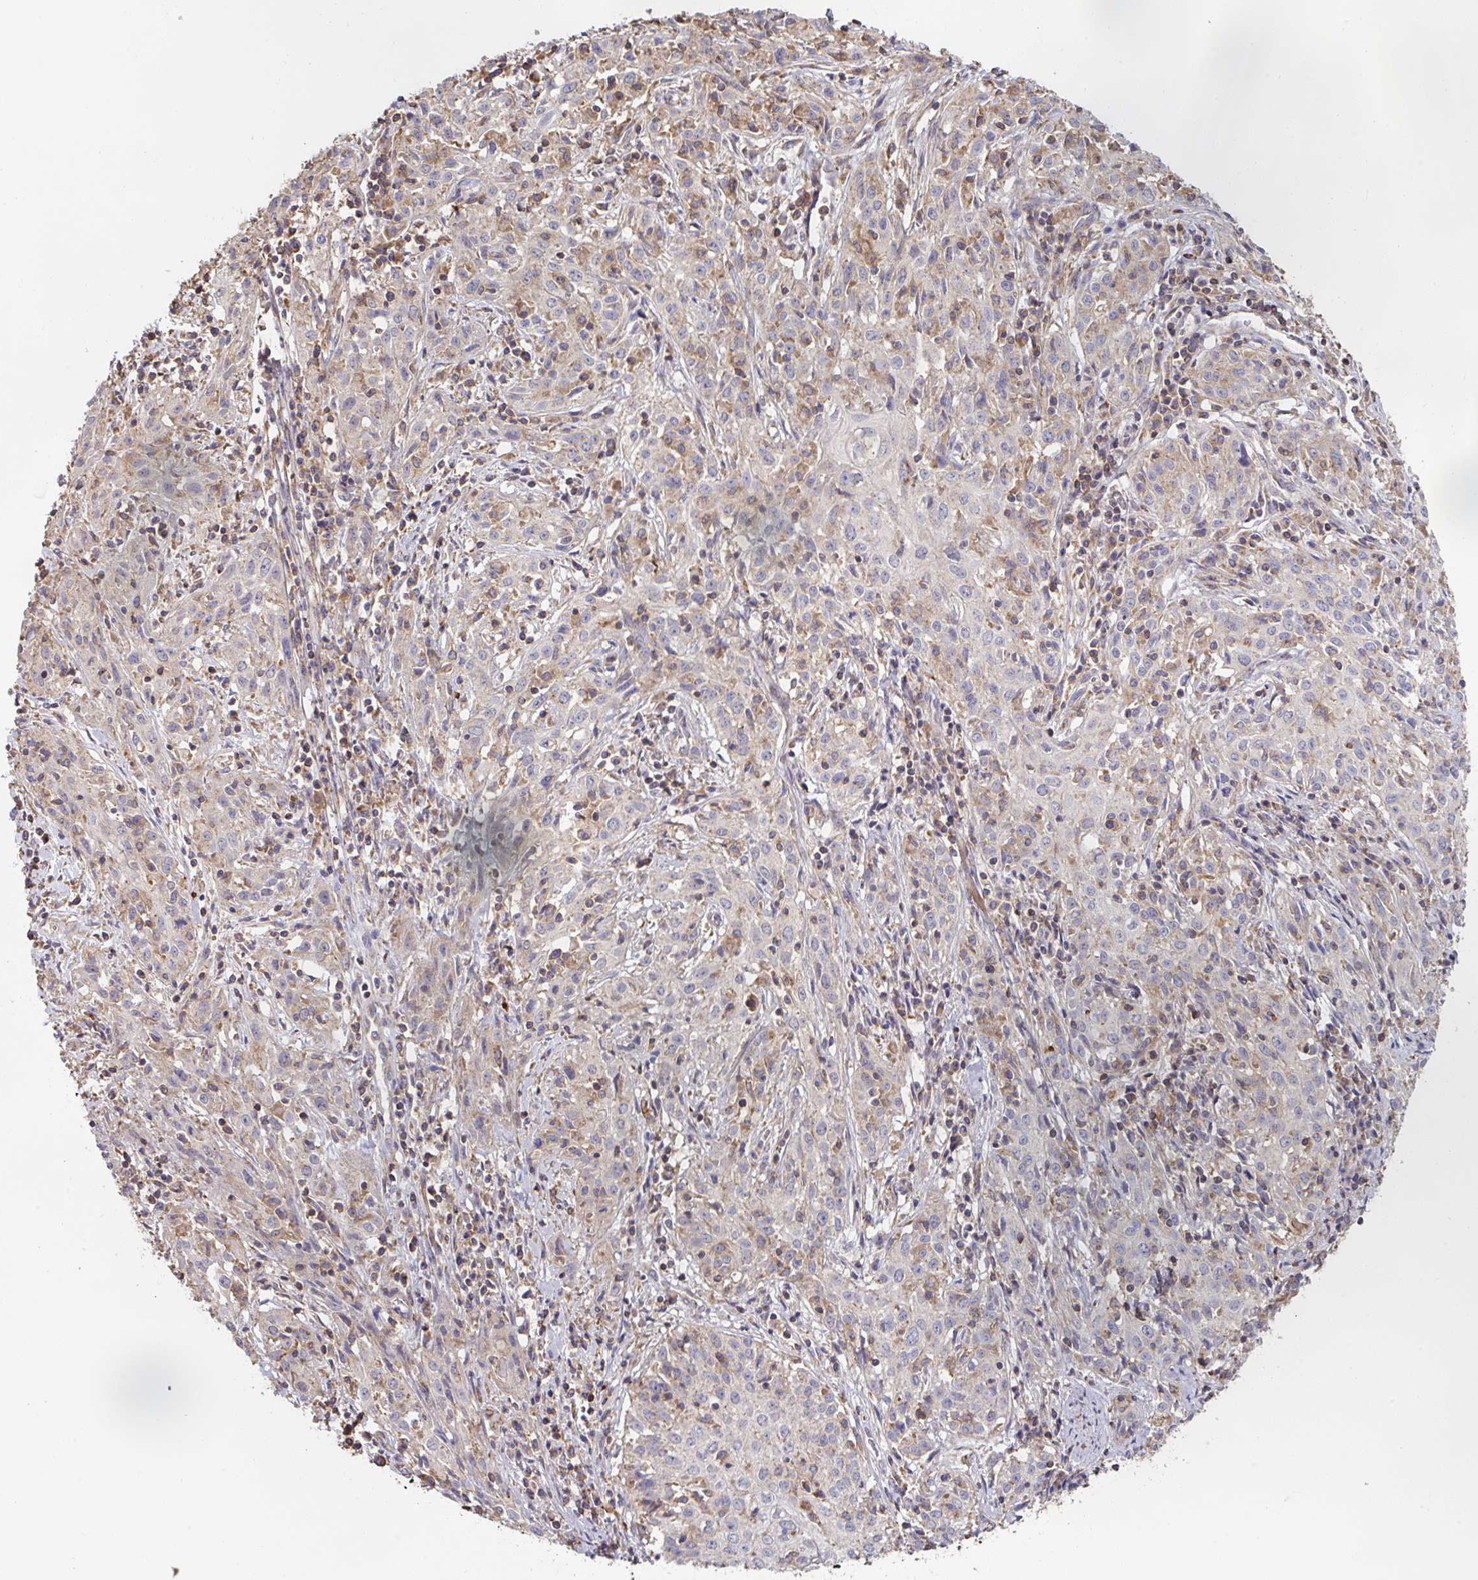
{"staining": {"intensity": "weak", "quantity": "<25%", "location": "cytoplasmic/membranous"}, "tissue": "cervical cancer", "cell_type": "Tumor cells", "image_type": "cancer", "snomed": [{"axis": "morphology", "description": "Squamous cell carcinoma, NOS"}, {"axis": "topography", "description": "Cervix"}], "caption": "The image shows no staining of tumor cells in squamous cell carcinoma (cervical). (Stains: DAB (3,3'-diaminobenzidine) immunohistochemistry with hematoxylin counter stain, Microscopy: brightfield microscopy at high magnification).", "gene": "DZANK1", "patient": {"sex": "female", "age": 57}}